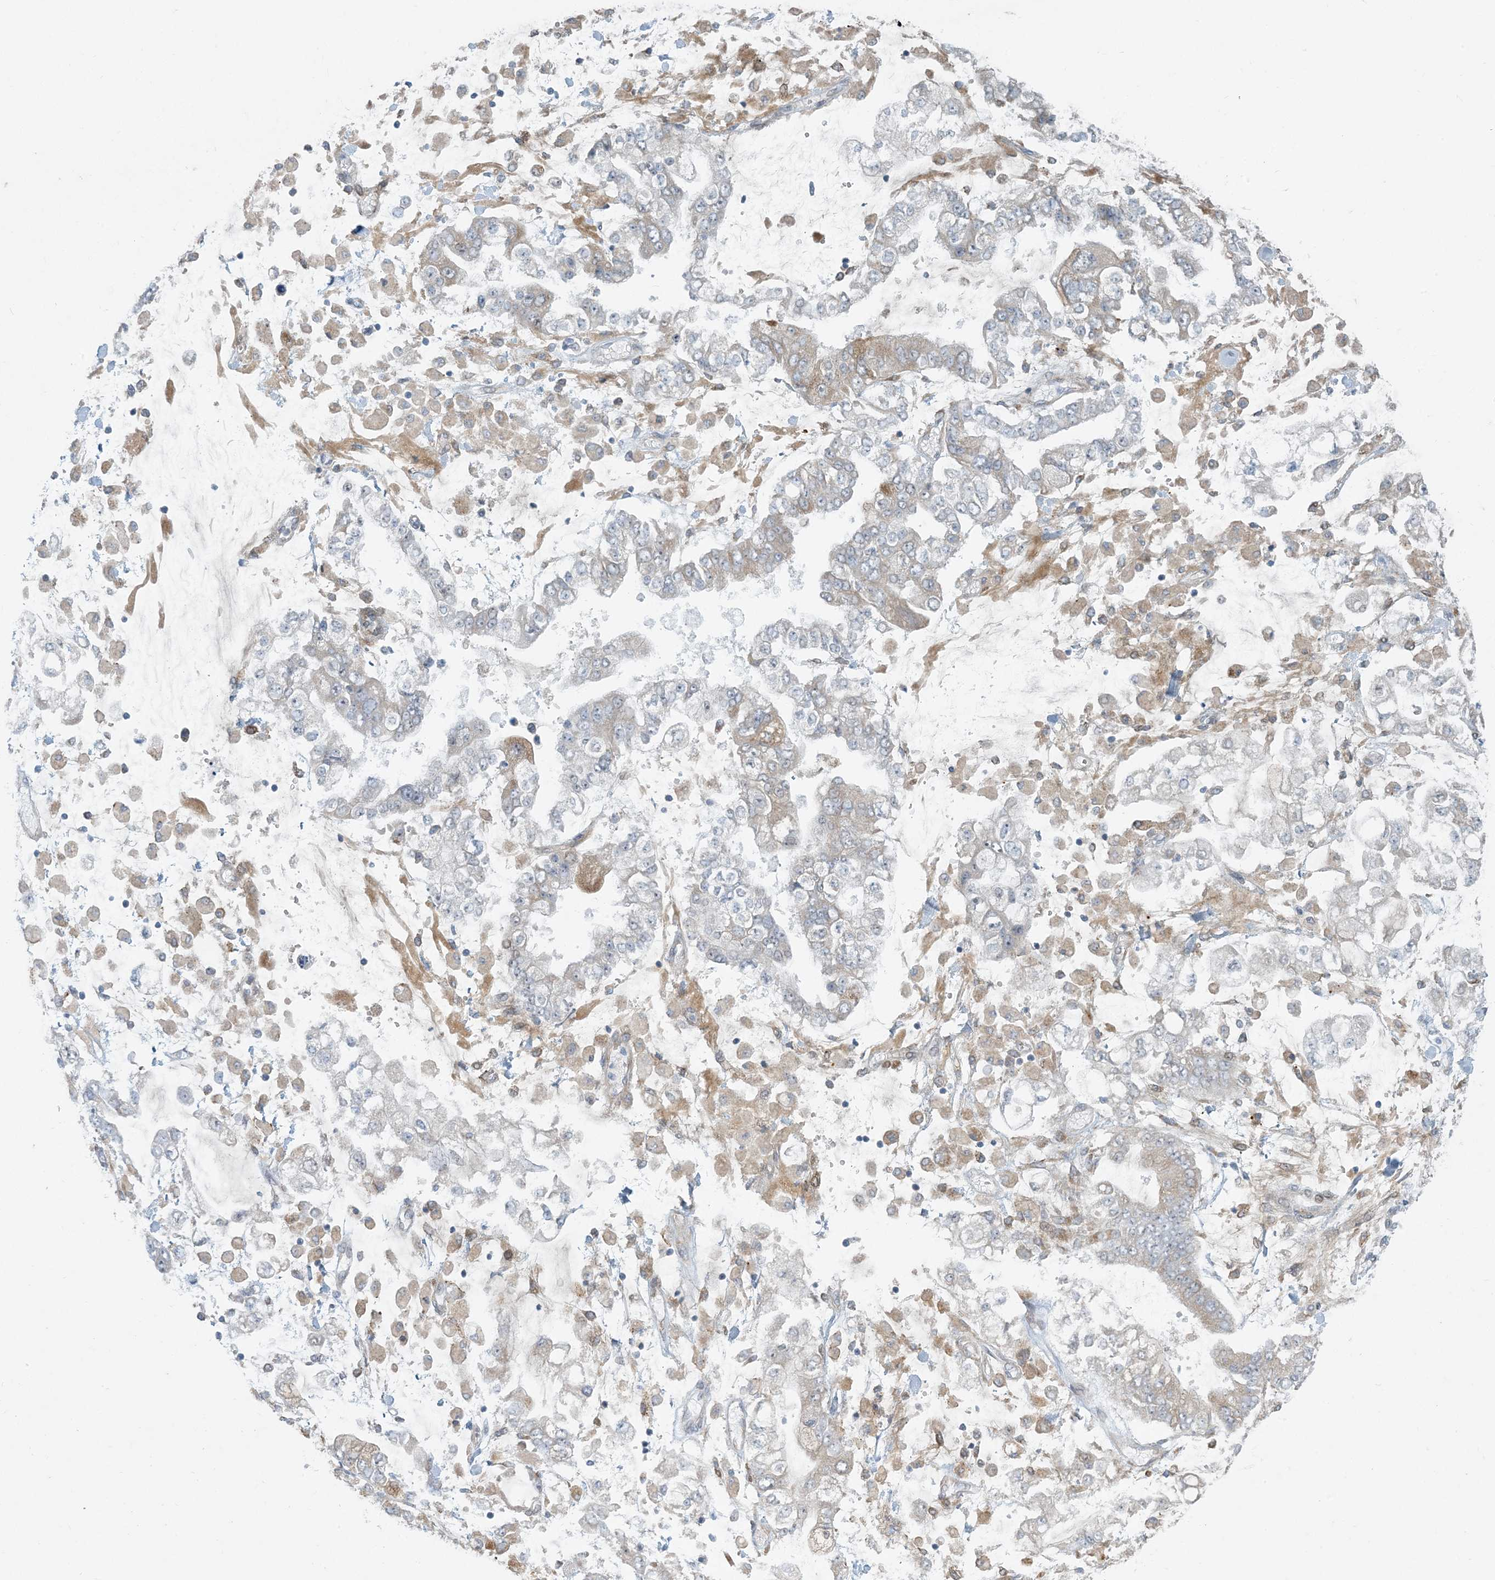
{"staining": {"intensity": "strong", "quantity": "25%-75%", "location": "cytoplasmic/membranous"}, "tissue": "stomach cancer", "cell_type": "Tumor cells", "image_type": "cancer", "snomed": [{"axis": "morphology", "description": "Normal tissue, NOS"}, {"axis": "morphology", "description": "Adenocarcinoma, NOS"}, {"axis": "topography", "description": "Stomach, upper"}, {"axis": "topography", "description": "Stomach"}], "caption": "The photomicrograph displays immunohistochemical staining of stomach cancer (adenocarcinoma). There is strong cytoplasmic/membranous positivity is appreciated in approximately 25%-75% of tumor cells.", "gene": "HACL1", "patient": {"sex": "male", "age": 76}}